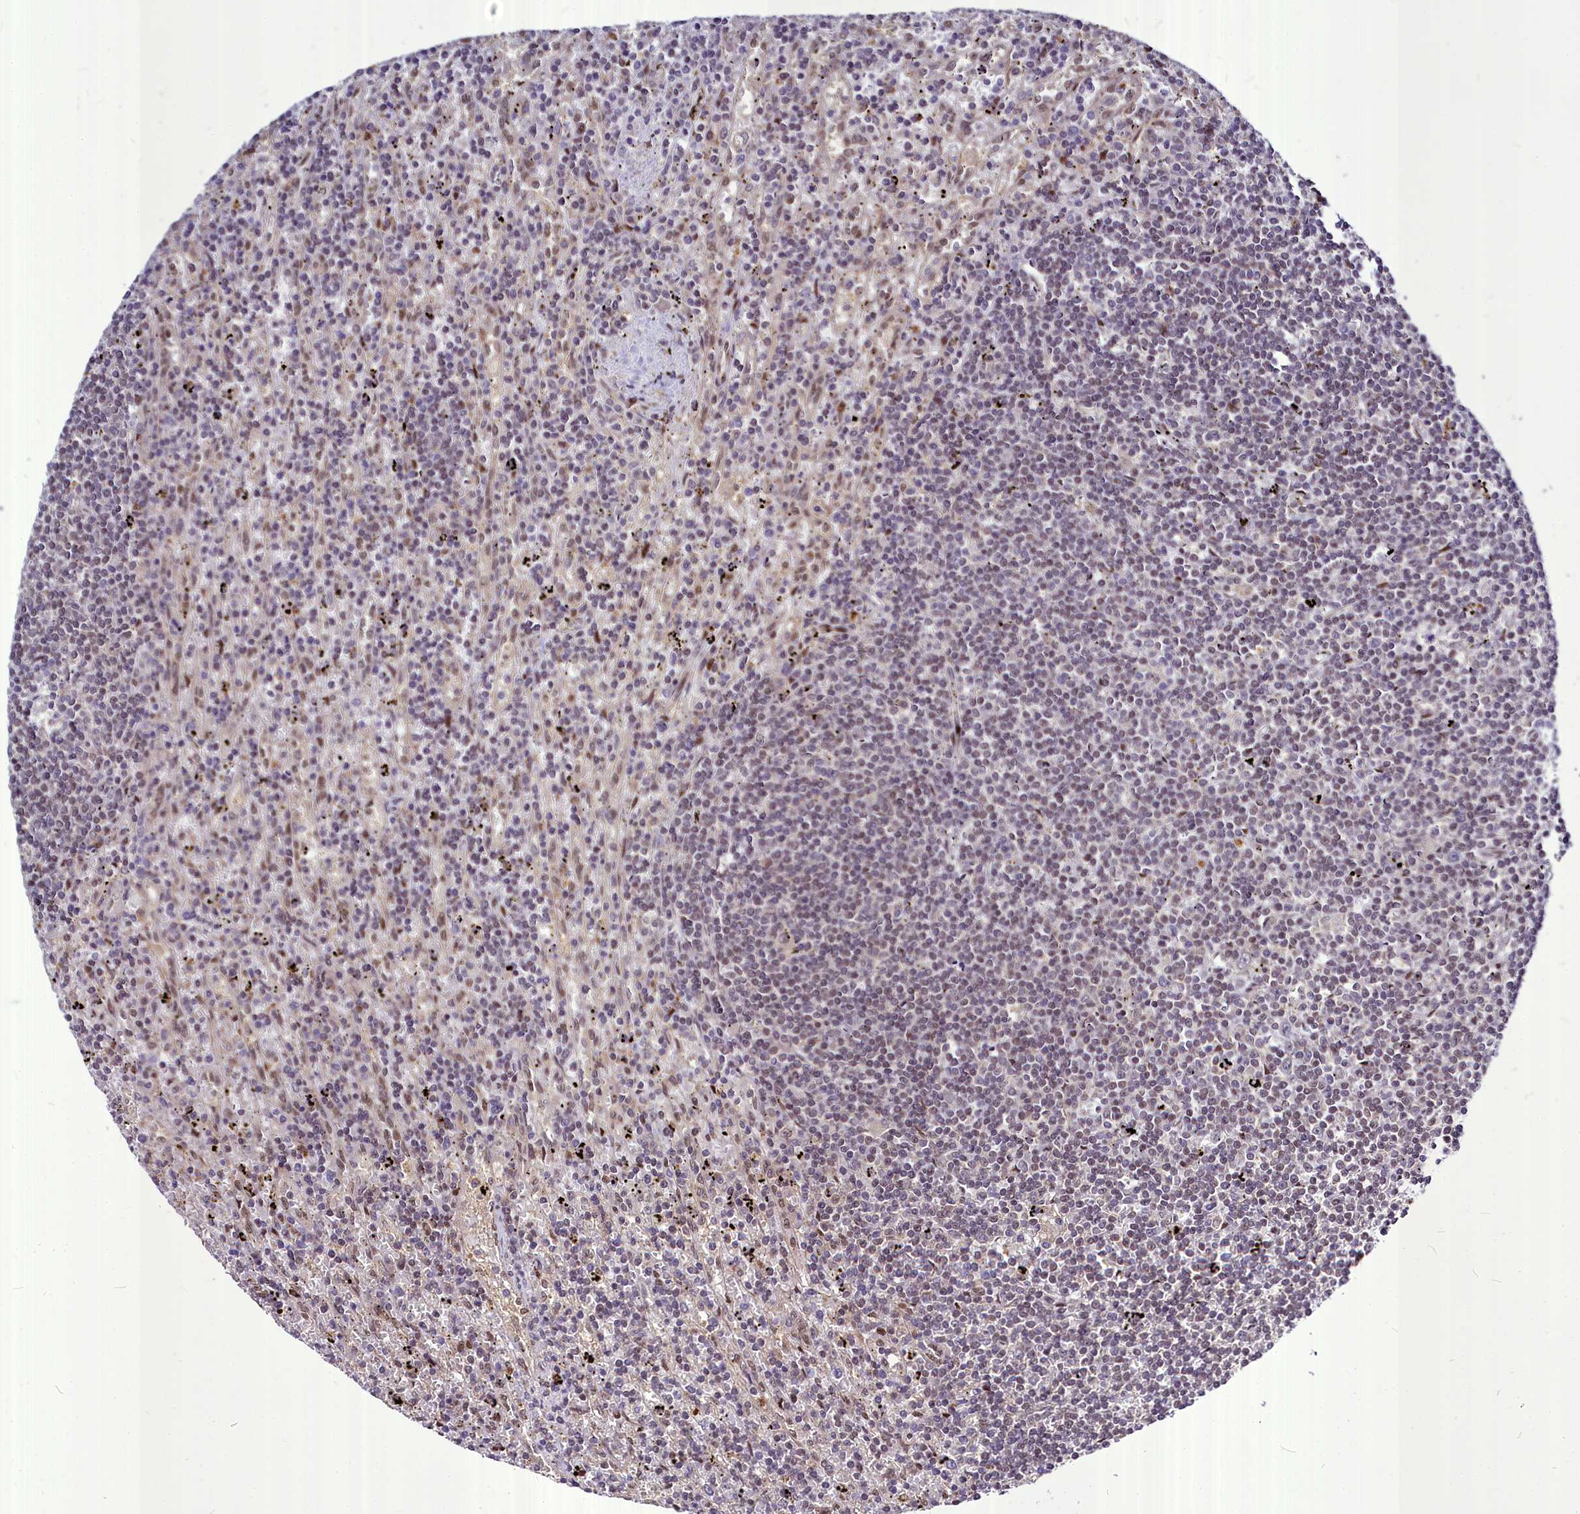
{"staining": {"intensity": "weak", "quantity": "25%-75%", "location": "nuclear"}, "tissue": "lymphoma", "cell_type": "Tumor cells", "image_type": "cancer", "snomed": [{"axis": "morphology", "description": "Malignant lymphoma, non-Hodgkin's type, Low grade"}, {"axis": "topography", "description": "Spleen"}], "caption": "Lymphoma tissue exhibits weak nuclear positivity in about 25%-75% of tumor cells", "gene": "MAML2", "patient": {"sex": "male", "age": 76}}